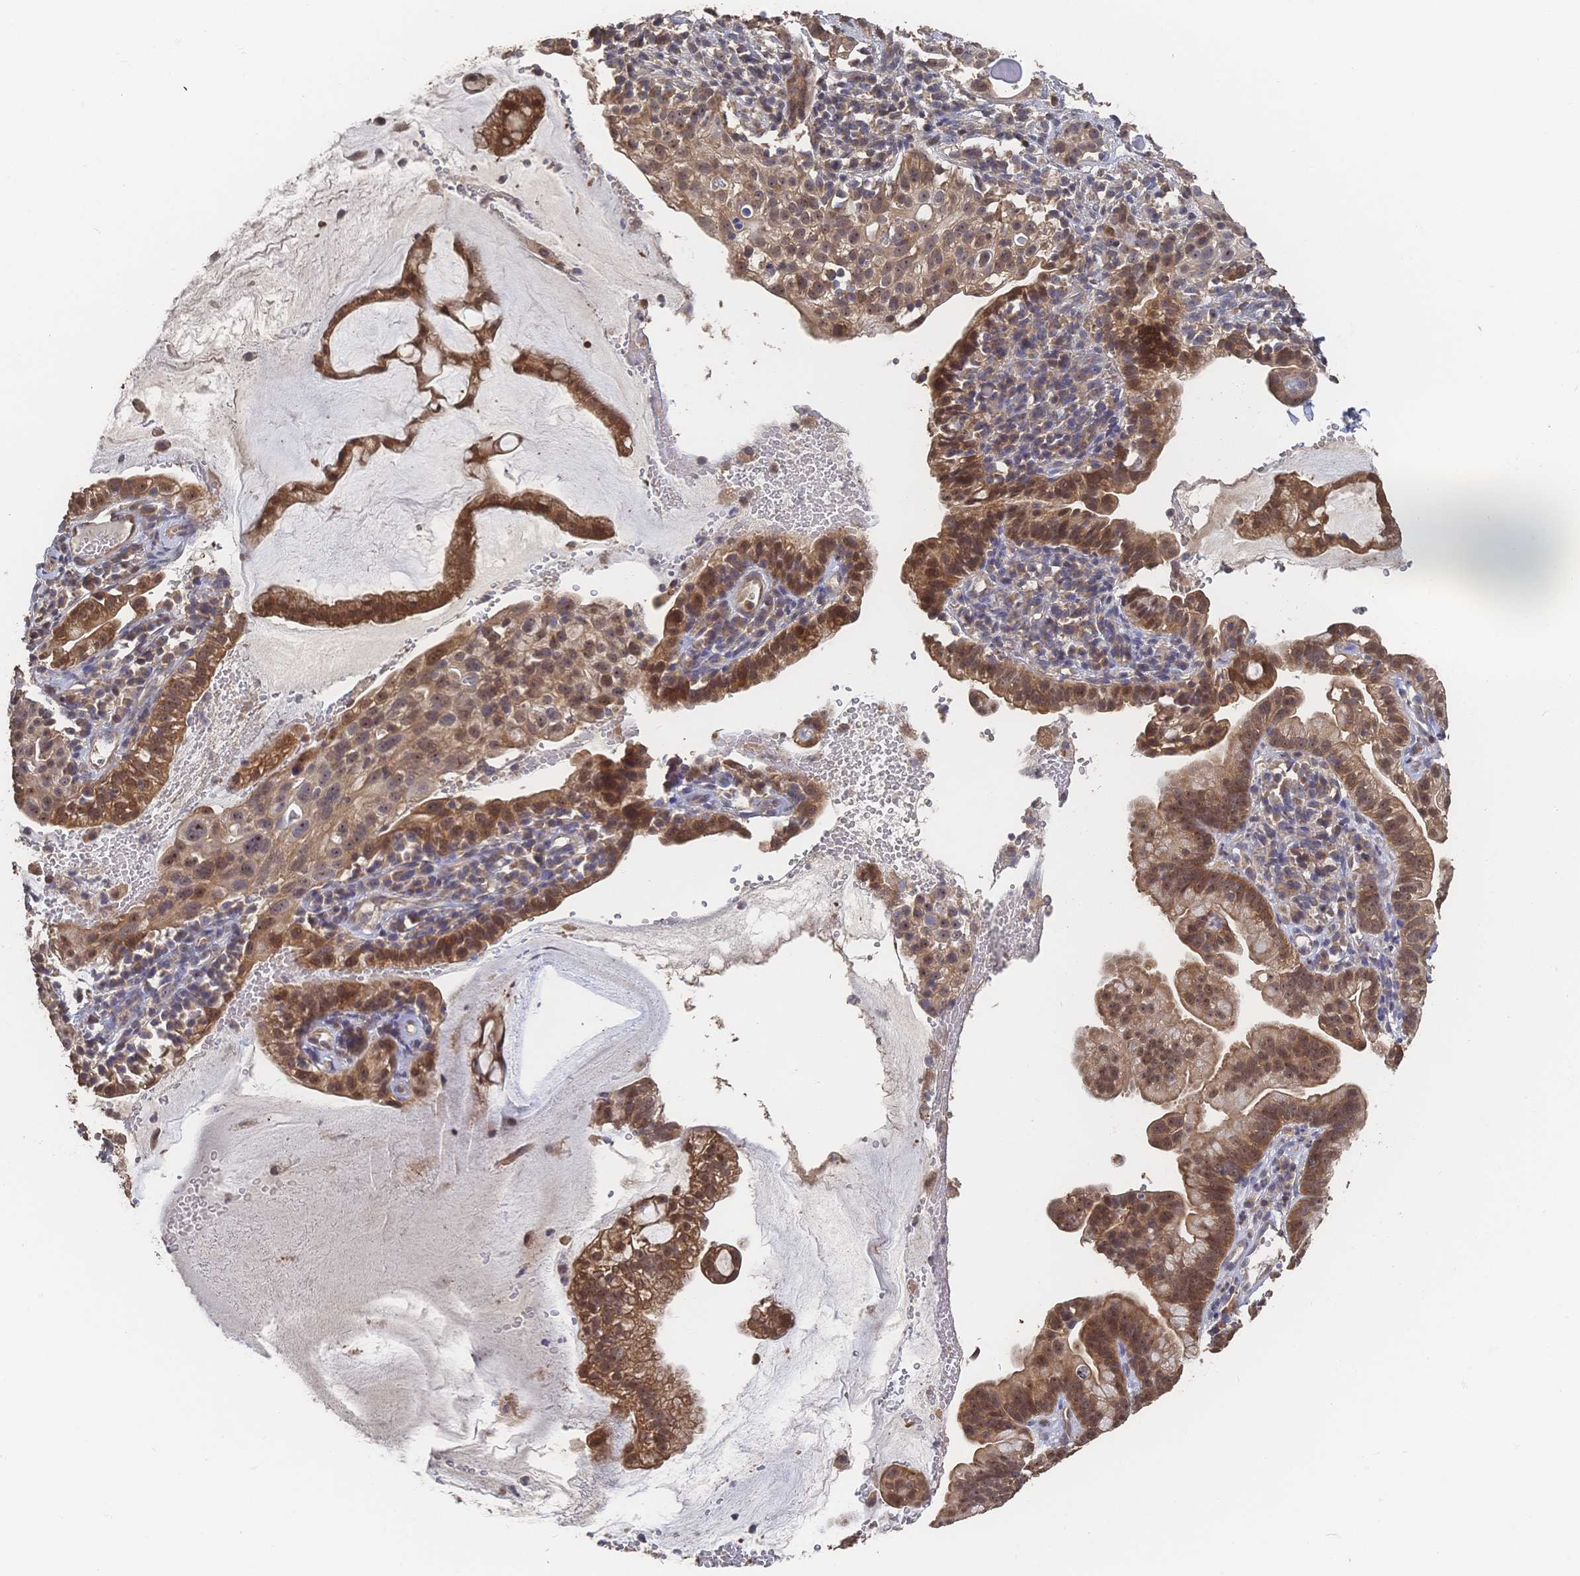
{"staining": {"intensity": "moderate", "quantity": ">75%", "location": "cytoplasmic/membranous,nuclear"}, "tissue": "cervical cancer", "cell_type": "Tumor cells", "image_type": "cancer", "snomed": [{"axis": "morphology", "description": "Adenocarcinoma, NOS"}, {"axis": "topography", "description": "Cervix"}], "caption": "Brown immunohistochemical staining in cervical cancer shows moderate cytoplasmic/membranous and nuclear staining in approximately >75% of tumor cells.", "gene": "DNAJA4", "patient": {"sex": "female", "age": 41}}